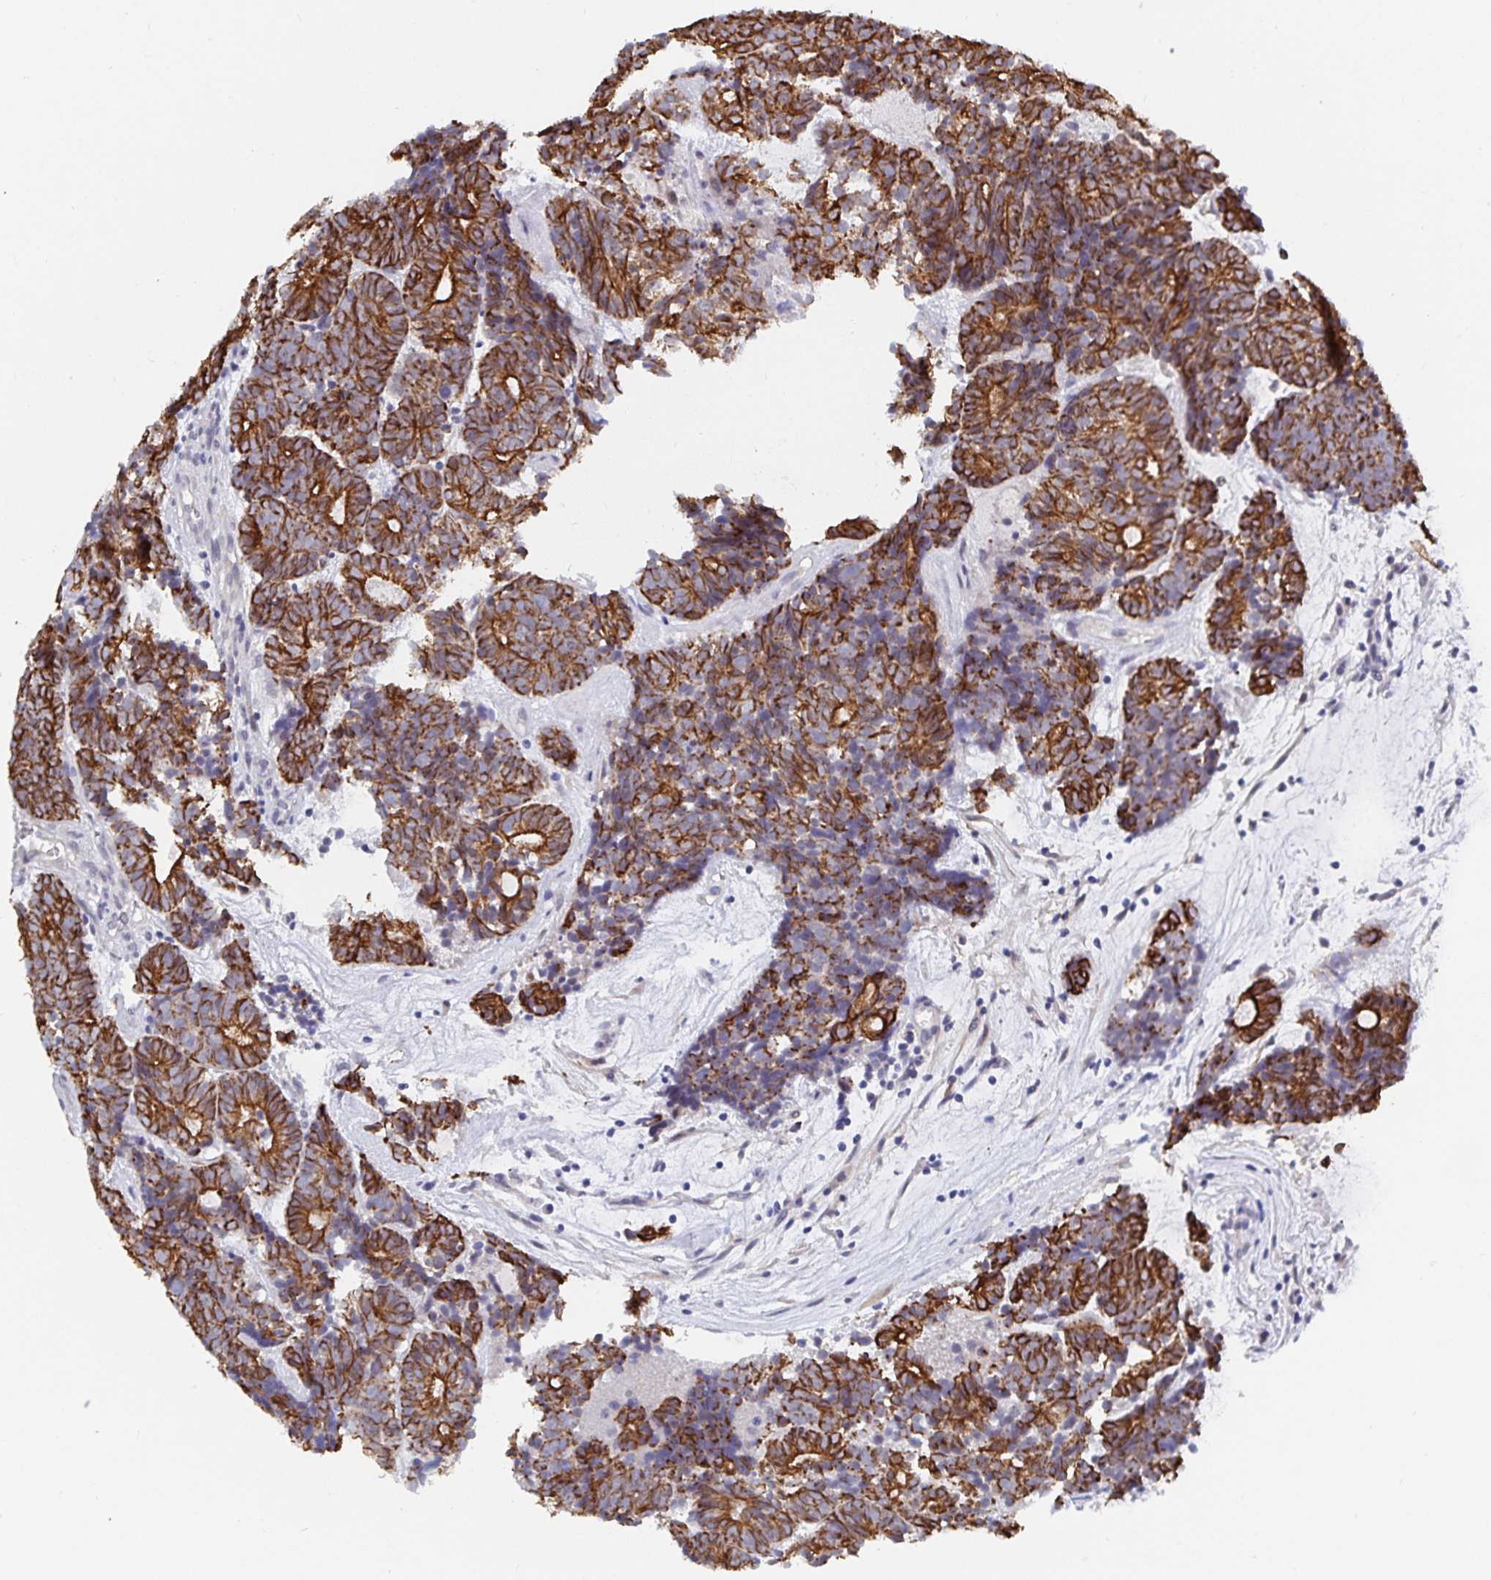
{"staining": {"intensity": "strong", "quantity": ">75%", "location": "cytoplasmic/membranous"}, "tissue": "head and neck cancer", "cell_type": "Tumor cells", "image_type": "cancer", "snomed": [{"axis": "morphology", "description": "Adenocarcinoma, NOS"}, {"axis": "topography", "description": "Head-Neck"}], "caption": "Immunohistochemistry of head and neck adenocarcinoma reveals high levels of strong cytoplasmic/membranous positivity in approximately >75% of tumor cells. Ihc stains the protein in brown and the nuclei are stained blue.", "gene": "ZIK1", "patient": {"sex": "female", "age": 81}}